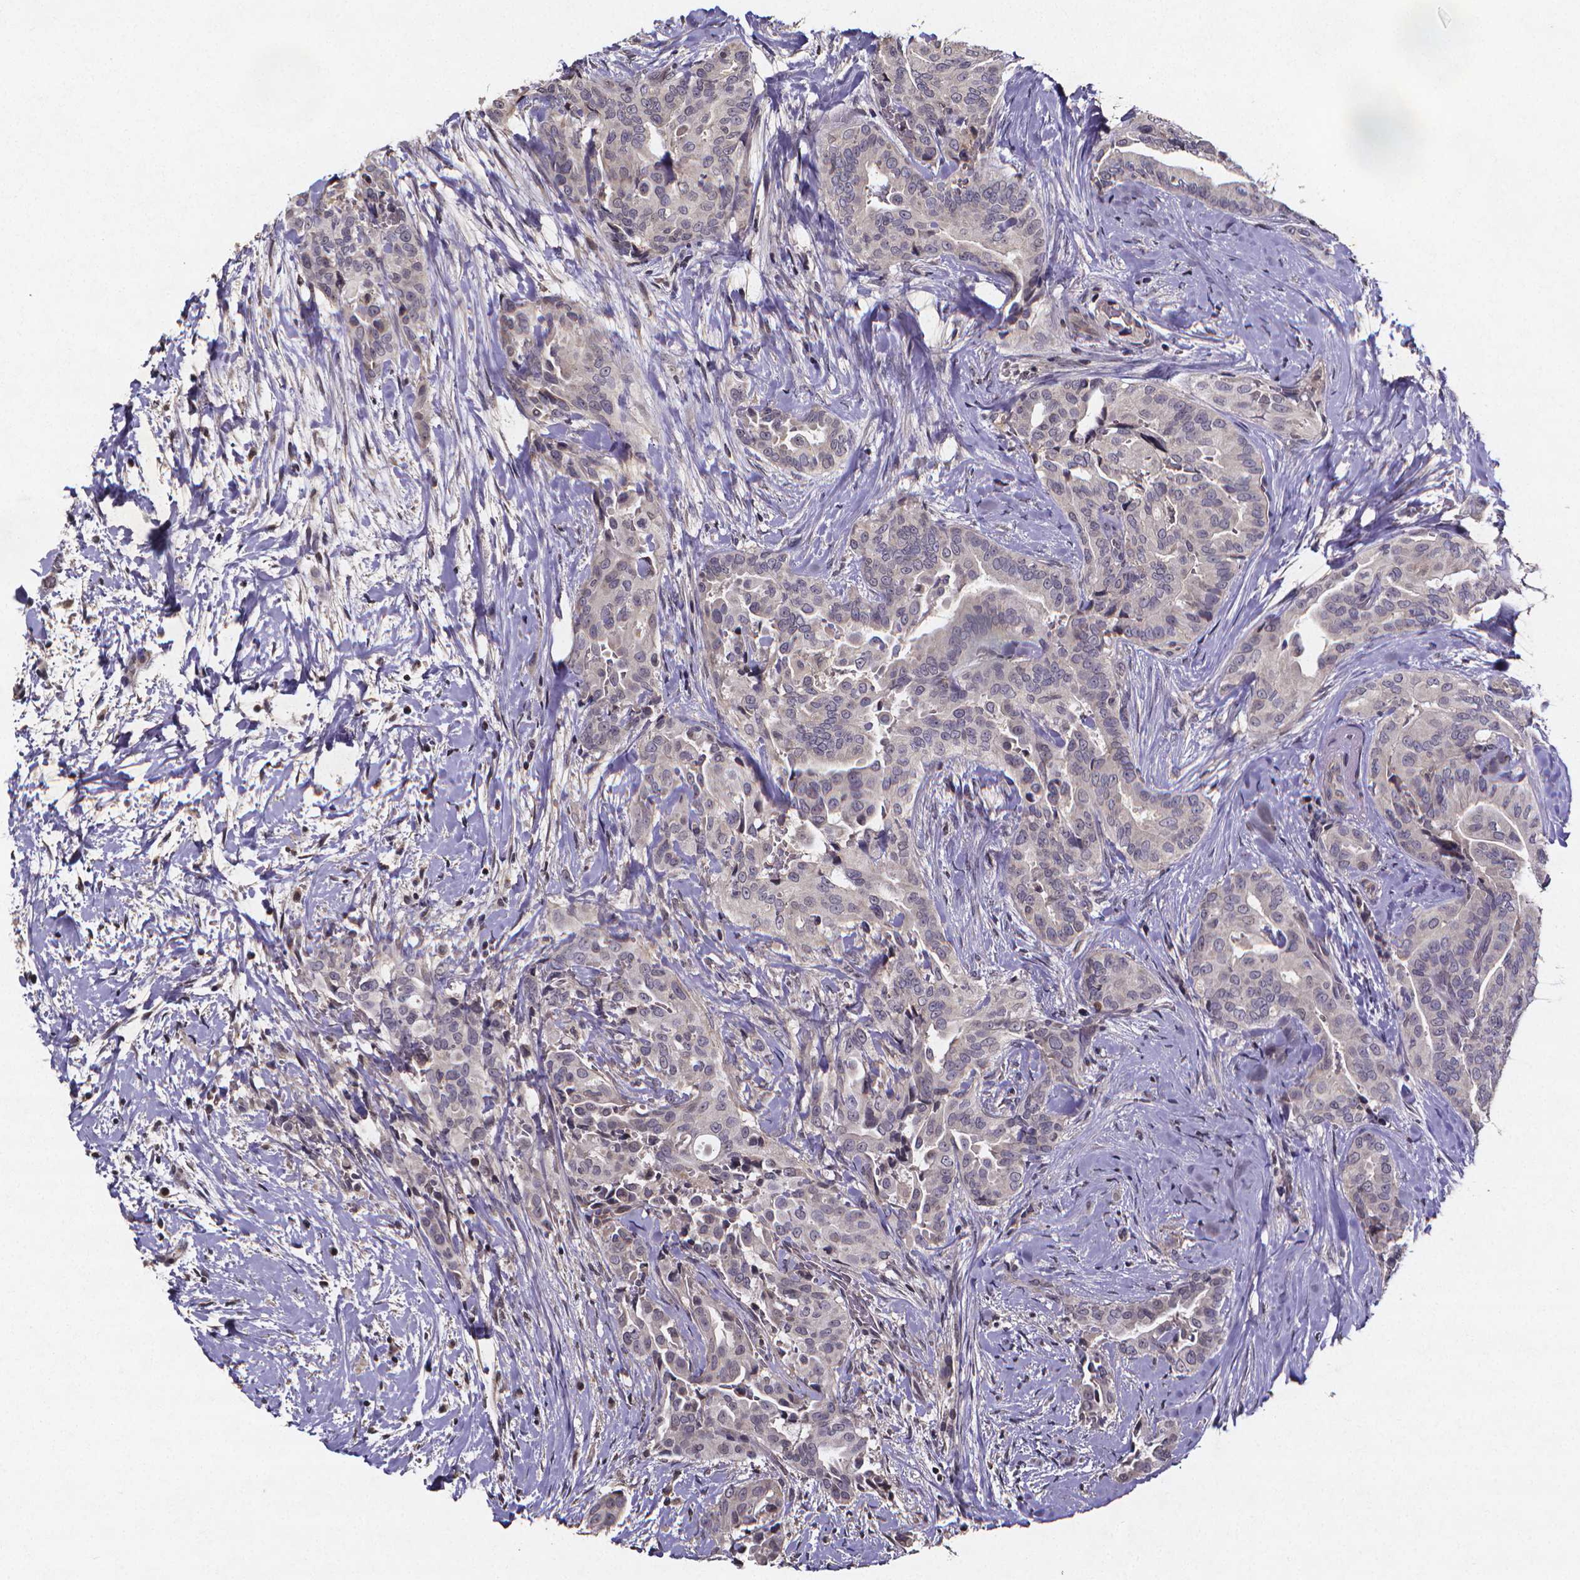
{"staining": {"intensity": "negative", "quantity": "none", "location": "none"}, "tissue": "thyroid cancer", "cell_type": "Tumor cells", "image_type": "cancer", "snomed": [{"axis": "morphology", "description": "Papillary adenocarcinoma, NOS"}, {"axis": "topography", "description": "Thyroid gland"}], "caption": "Histopathology image shows no protein expression in tumor cells of papillary adenocarcinoma (thyroid) tissue.", "gene": "TP73", "patient": {"sex": "male", "age": 61}}